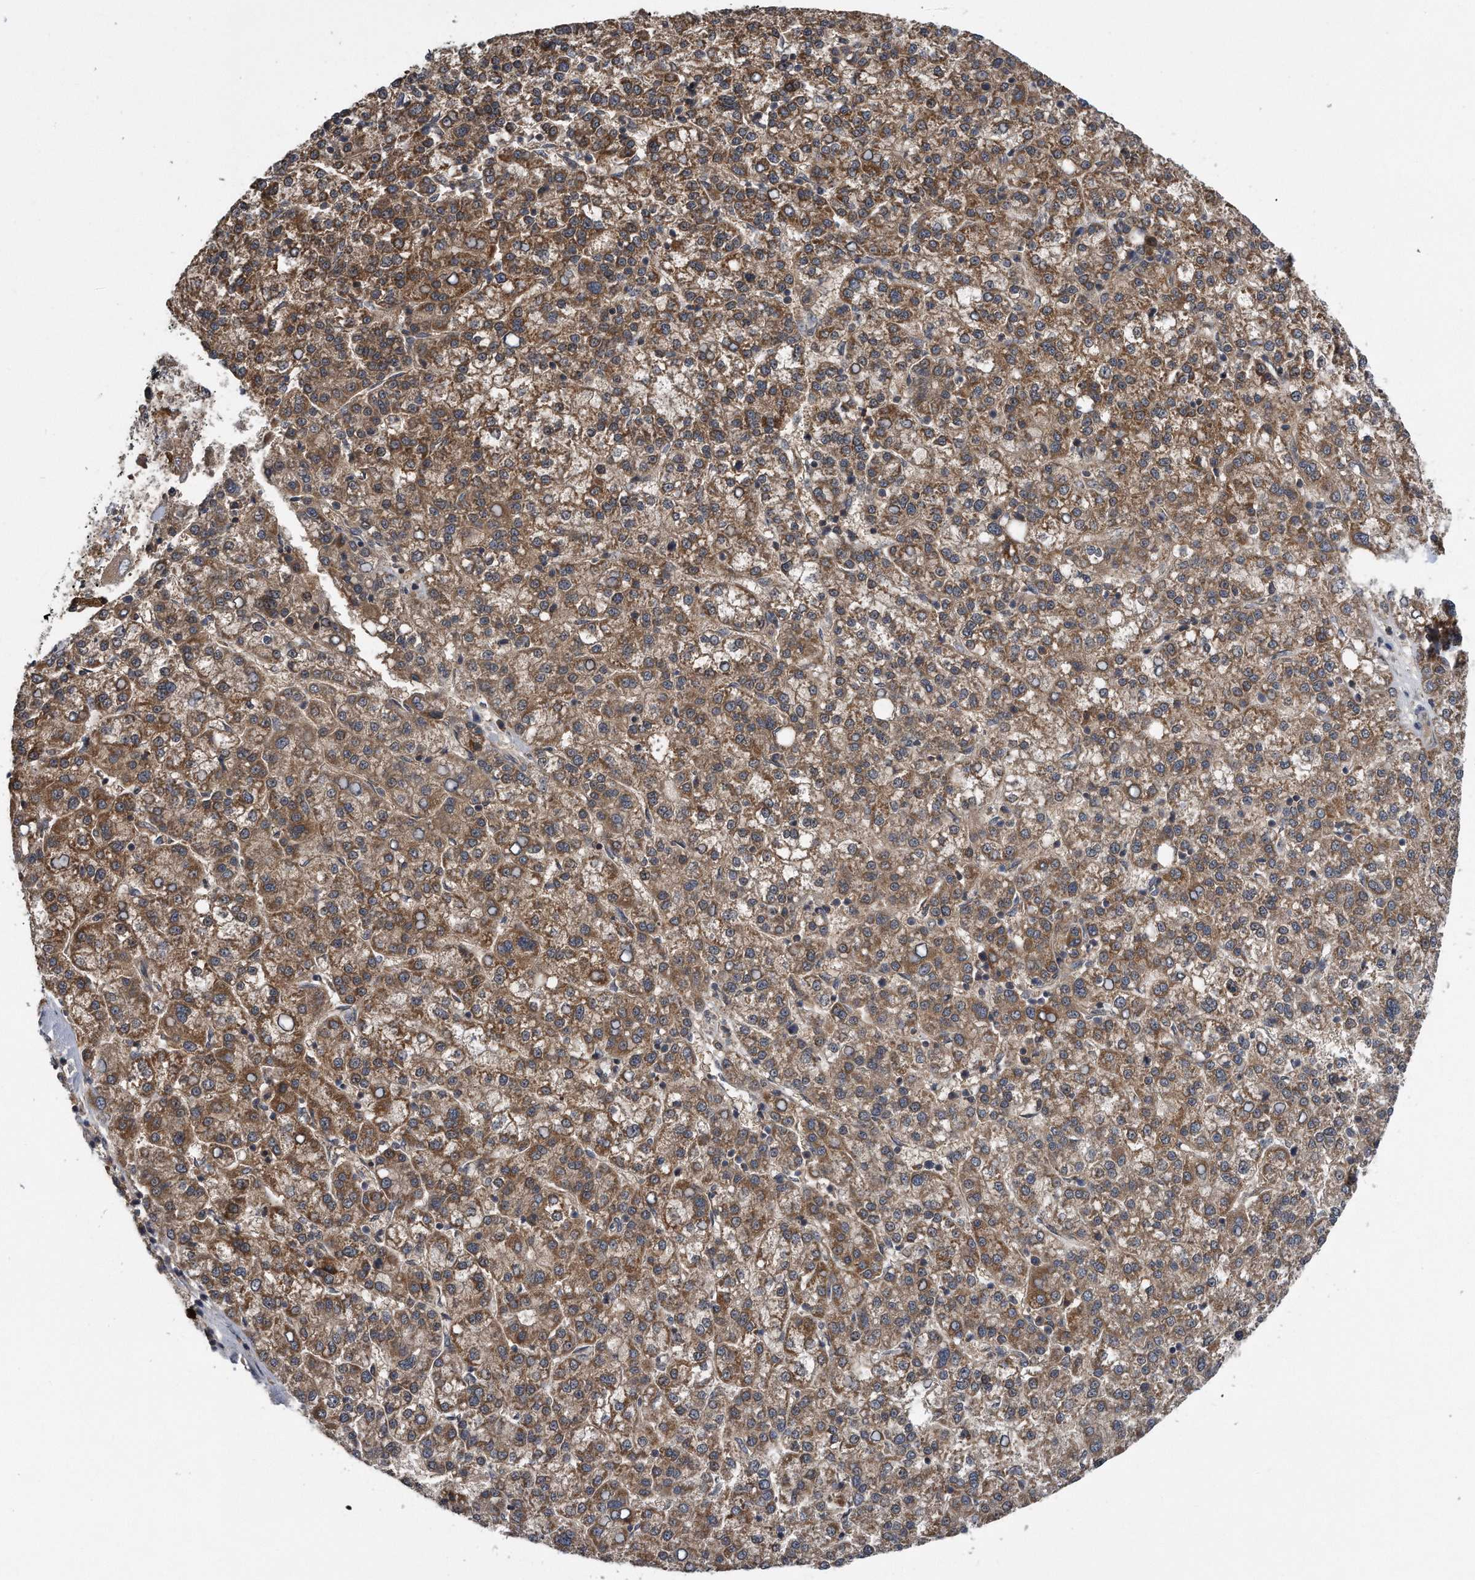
{"staining": {"intensity": "moderate", "quantity": ">75%", "location": "cytoplasmic/membranous"}, "tissue": "liver cancer", "cell_type": "Tumor cells", "image_type": "cancer", "snomed": [{"axis": "morphology", "description": "Carcinoma, Hepatocellular, NOS"}, {"axis": "topography", "description": "Liver"}], "caption": "Protein expression analysis of liver hepatocellular carcinoma reveals moderate cytoplasmic/membranous positivity in about >75% of tumor cells.", "gene": "ALPK2", "patient": {"sex": "female", "age": 58}}